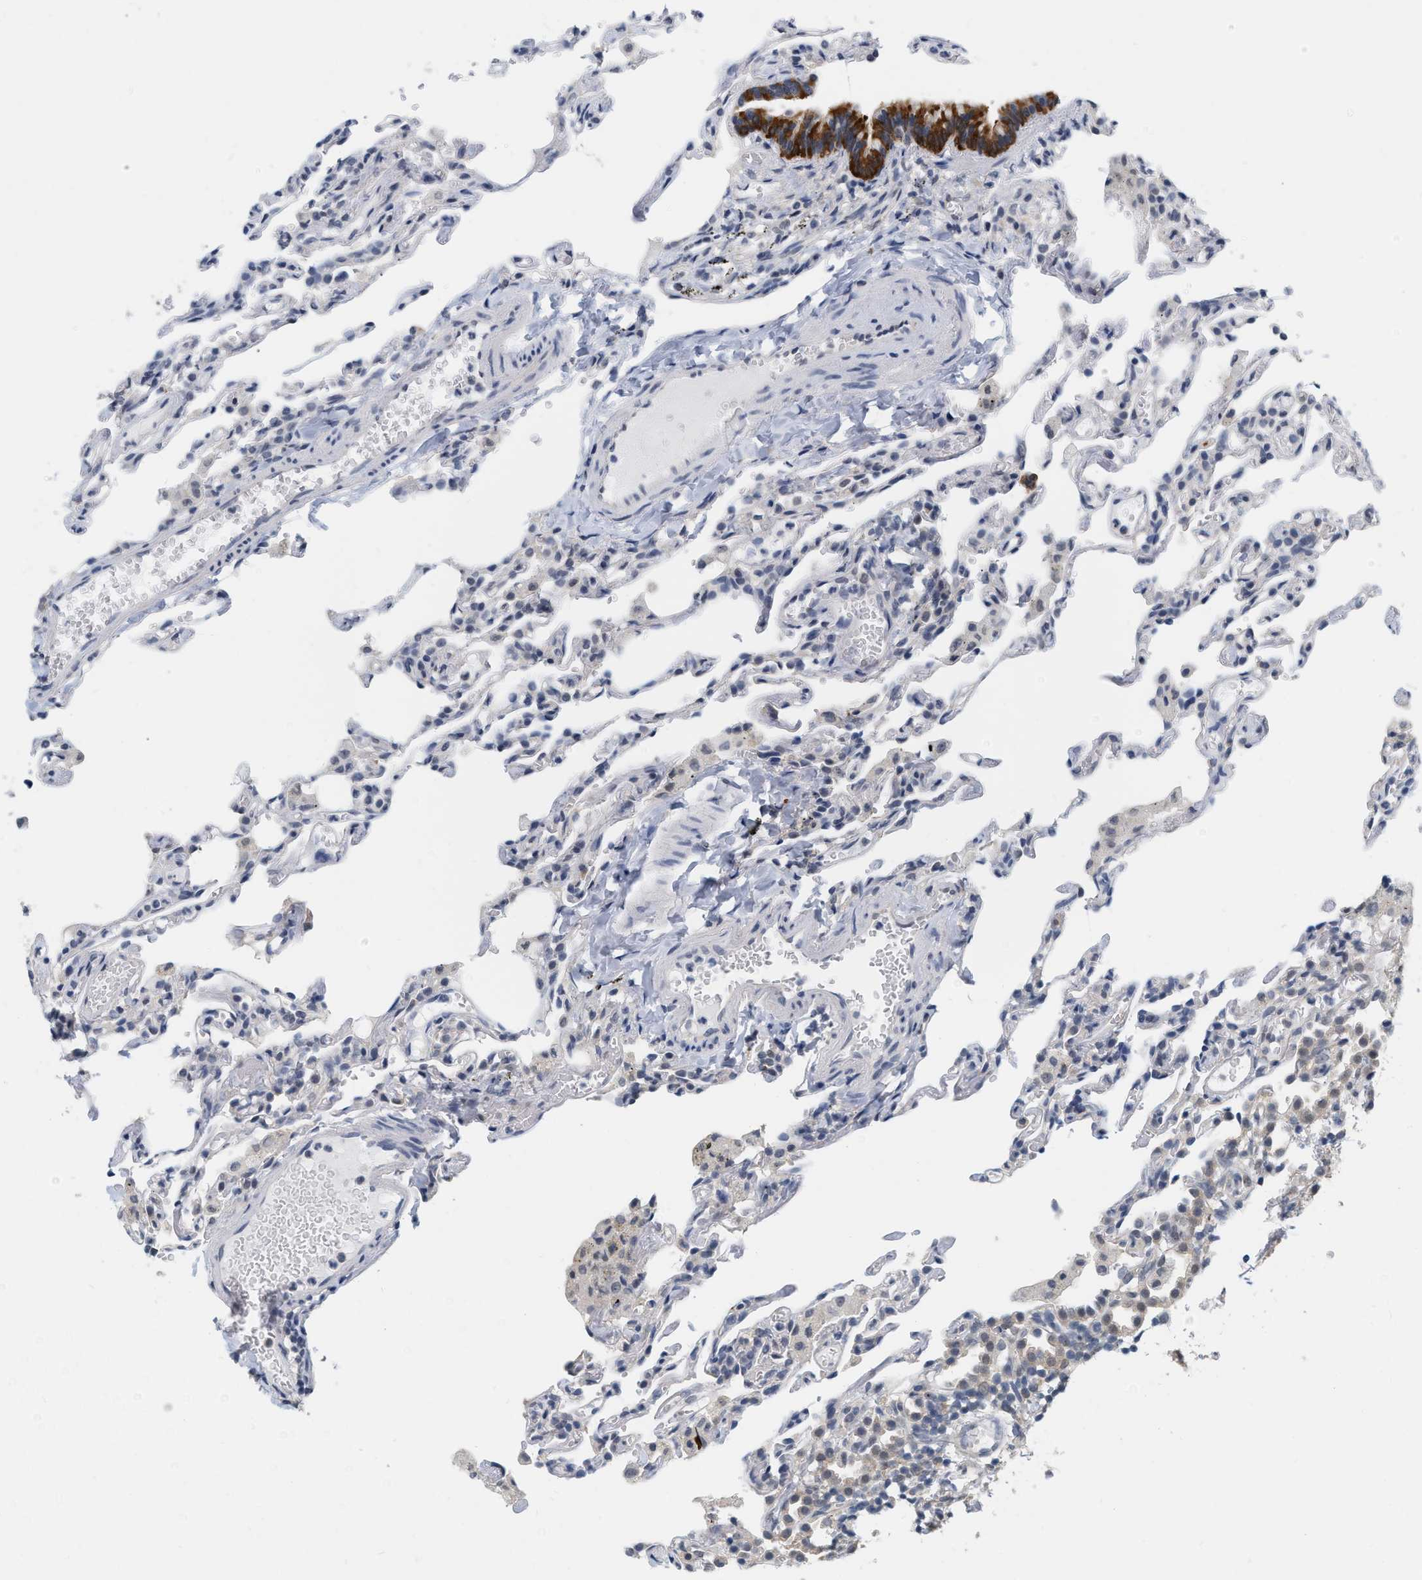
{"staining": {"intensity": "negative", "quantity": "none", "location": "none"}, "tissue": "lung", "cell_type": "Alveolar cells", "image_type": "normal", "snomed": [{"axis": "morphology", "description": "Normal tissue, NOS"}, {"axis": "topography", "description": "Lung"}], "caption": "DAB immunohistochemical staining of benign human lung demonstrates no significant positivity in alveolar cells.", "gene": "RUVBL1", "patient": {"sex": "male", "age": 21}}